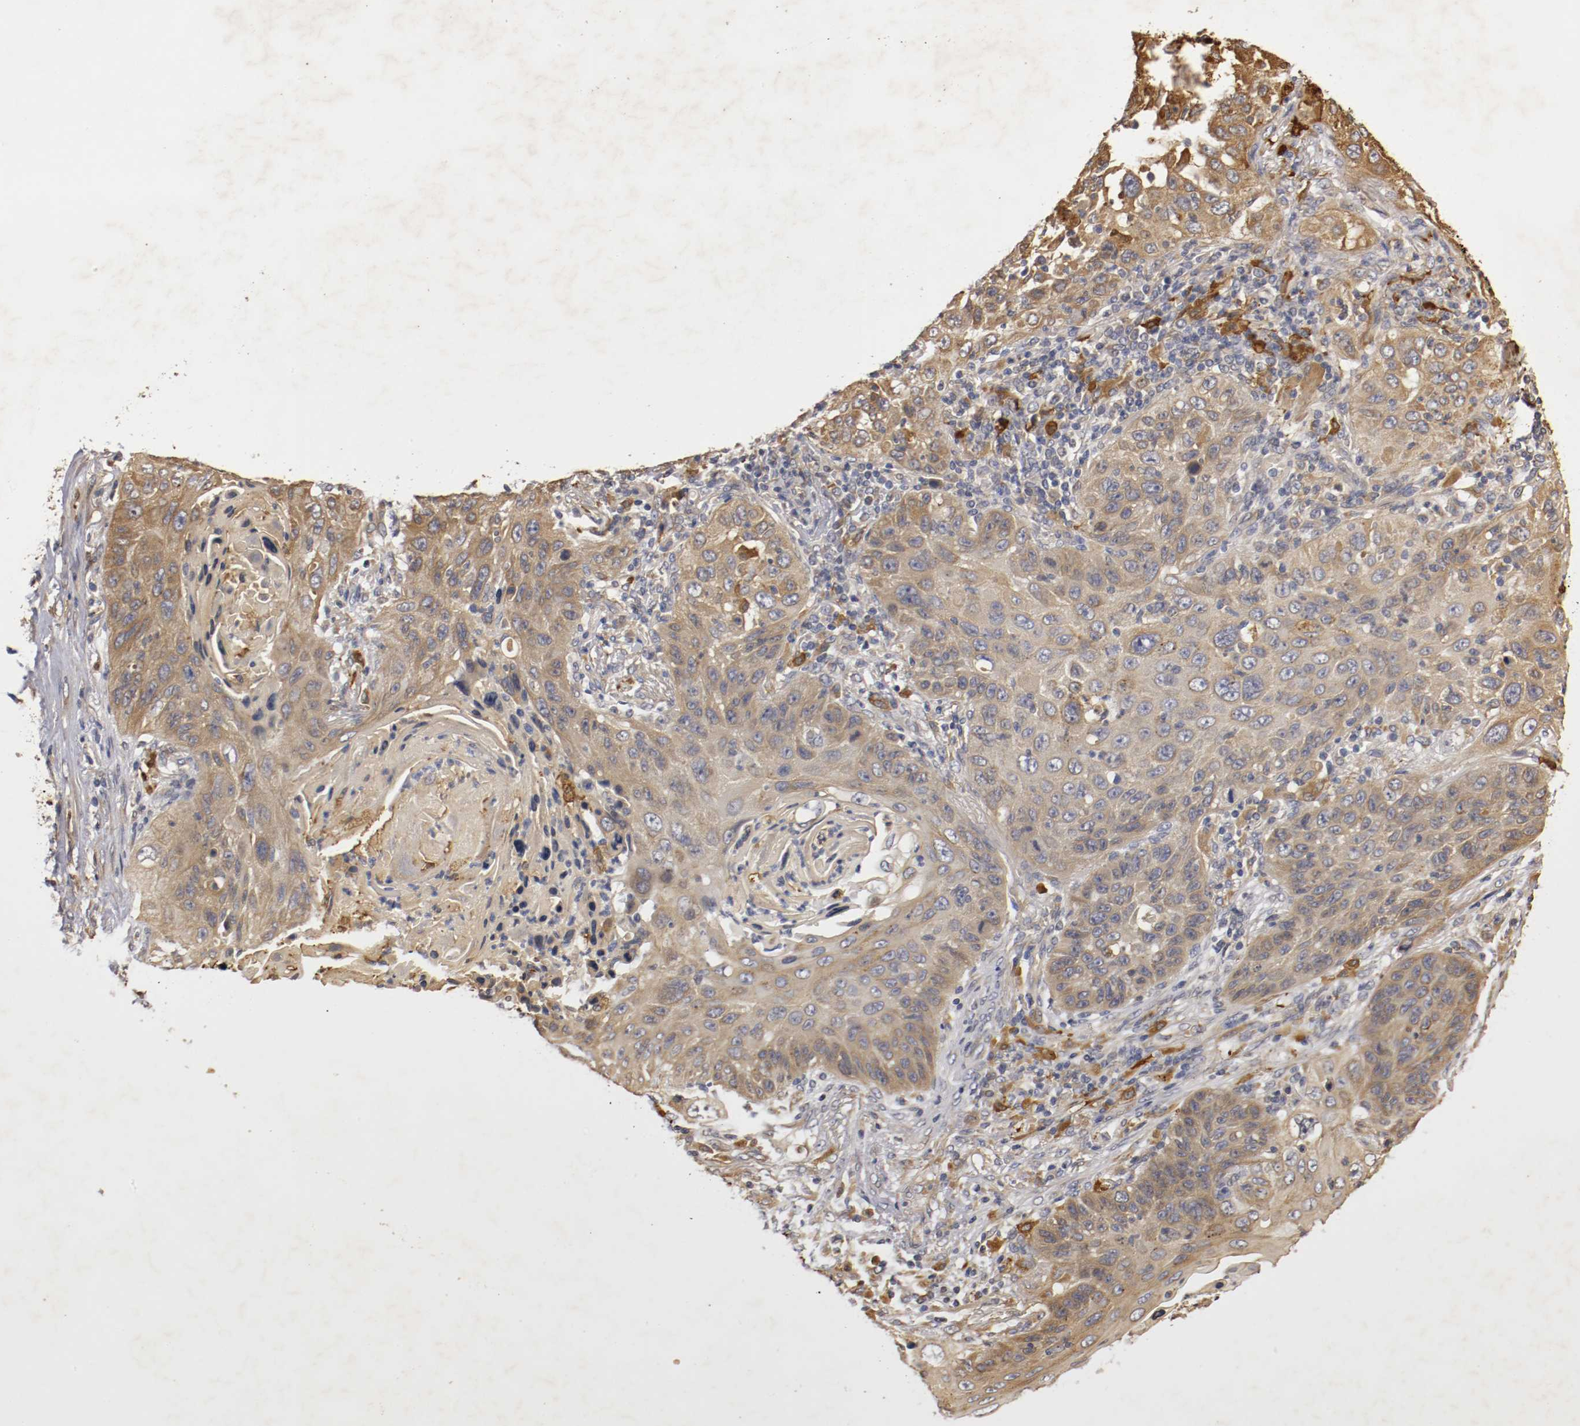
{"staining": {"intensity": "weak", "quantity": ">75%", "location": "cytoplasmic/membranous"}, "tissue": "lung cancer", "cell_type": "Tumor cells", "image_type": "cancer", "snomed": [{"axis": "morphology", "description": "Squamous cell carcinoma, NOS"}, {"axis": "topography", "description": "Lung"}], "caption": "This micrograph demonstrates immunohistochemistry staining of lung cancer (squamous cell carcinoma), with low weak cytoplasmic/membranous expression in approximately >75% of tumor cells.", "gene": "VEZT", "patient": {"sex": "female", "age": 67}}